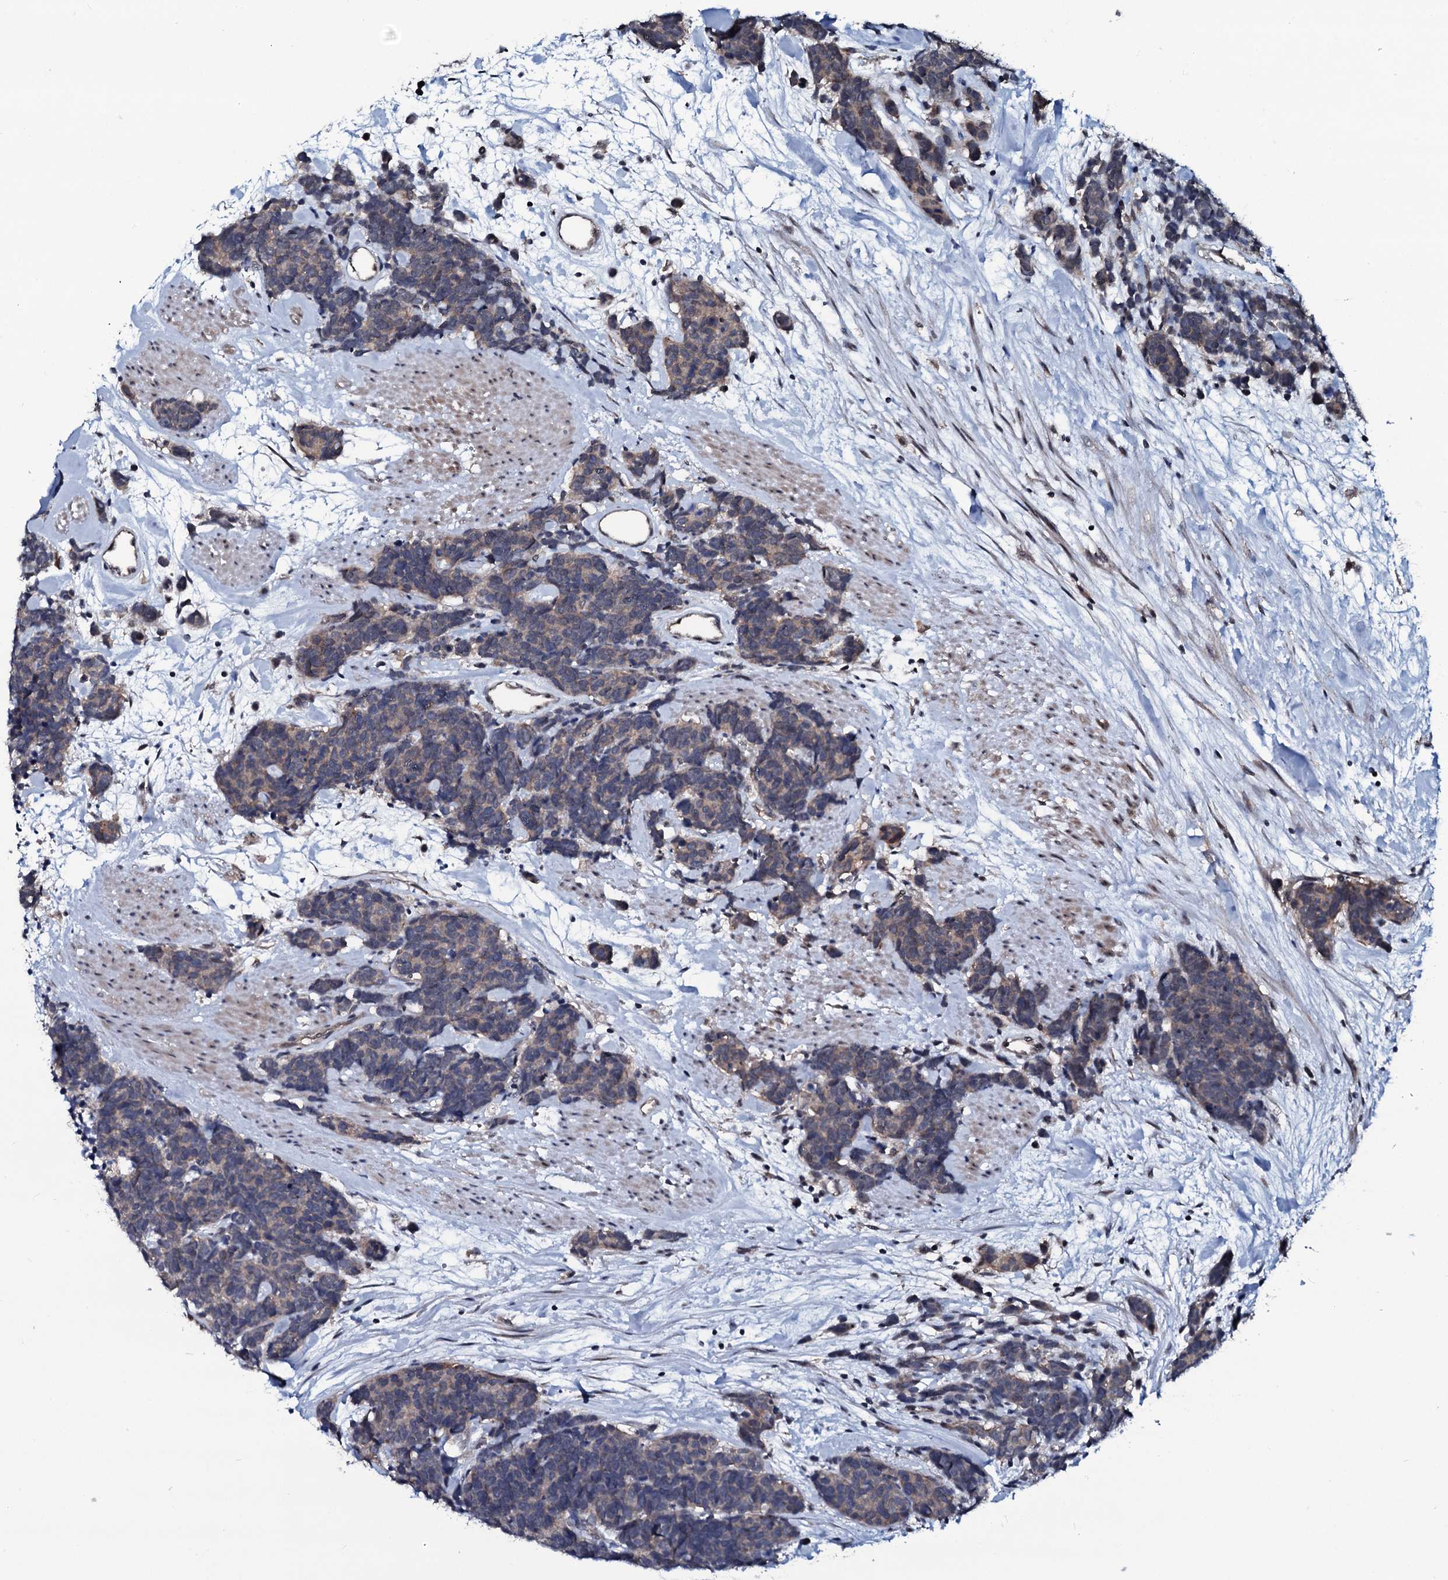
{"staining": {"intensity": "weak", "quantity": "<25%", "location": "cytoplasmic/membranous"}, "tissue": "carcinoid", "cell_type": "Tumor cells", "image_type": "cancer", "snomed": [{"axis": "morphology", "description": "Carcinoma, NOS"}, {"axis": "morphology", "description": "Carcinoid, malignant, NOS"}, {"axis": "topography", "description": "Urinary bladder"}], "caption": "Carcinoid (malignant) was stained to show a protein in brown. There is no significant expression in tumor cells. (Brightfield microscopy of DAB (3,3'-diaminobenzidine) IHC at high magnification).", "gene": "OGFOD2", "patient": {"sex": "male", "age": 57}}